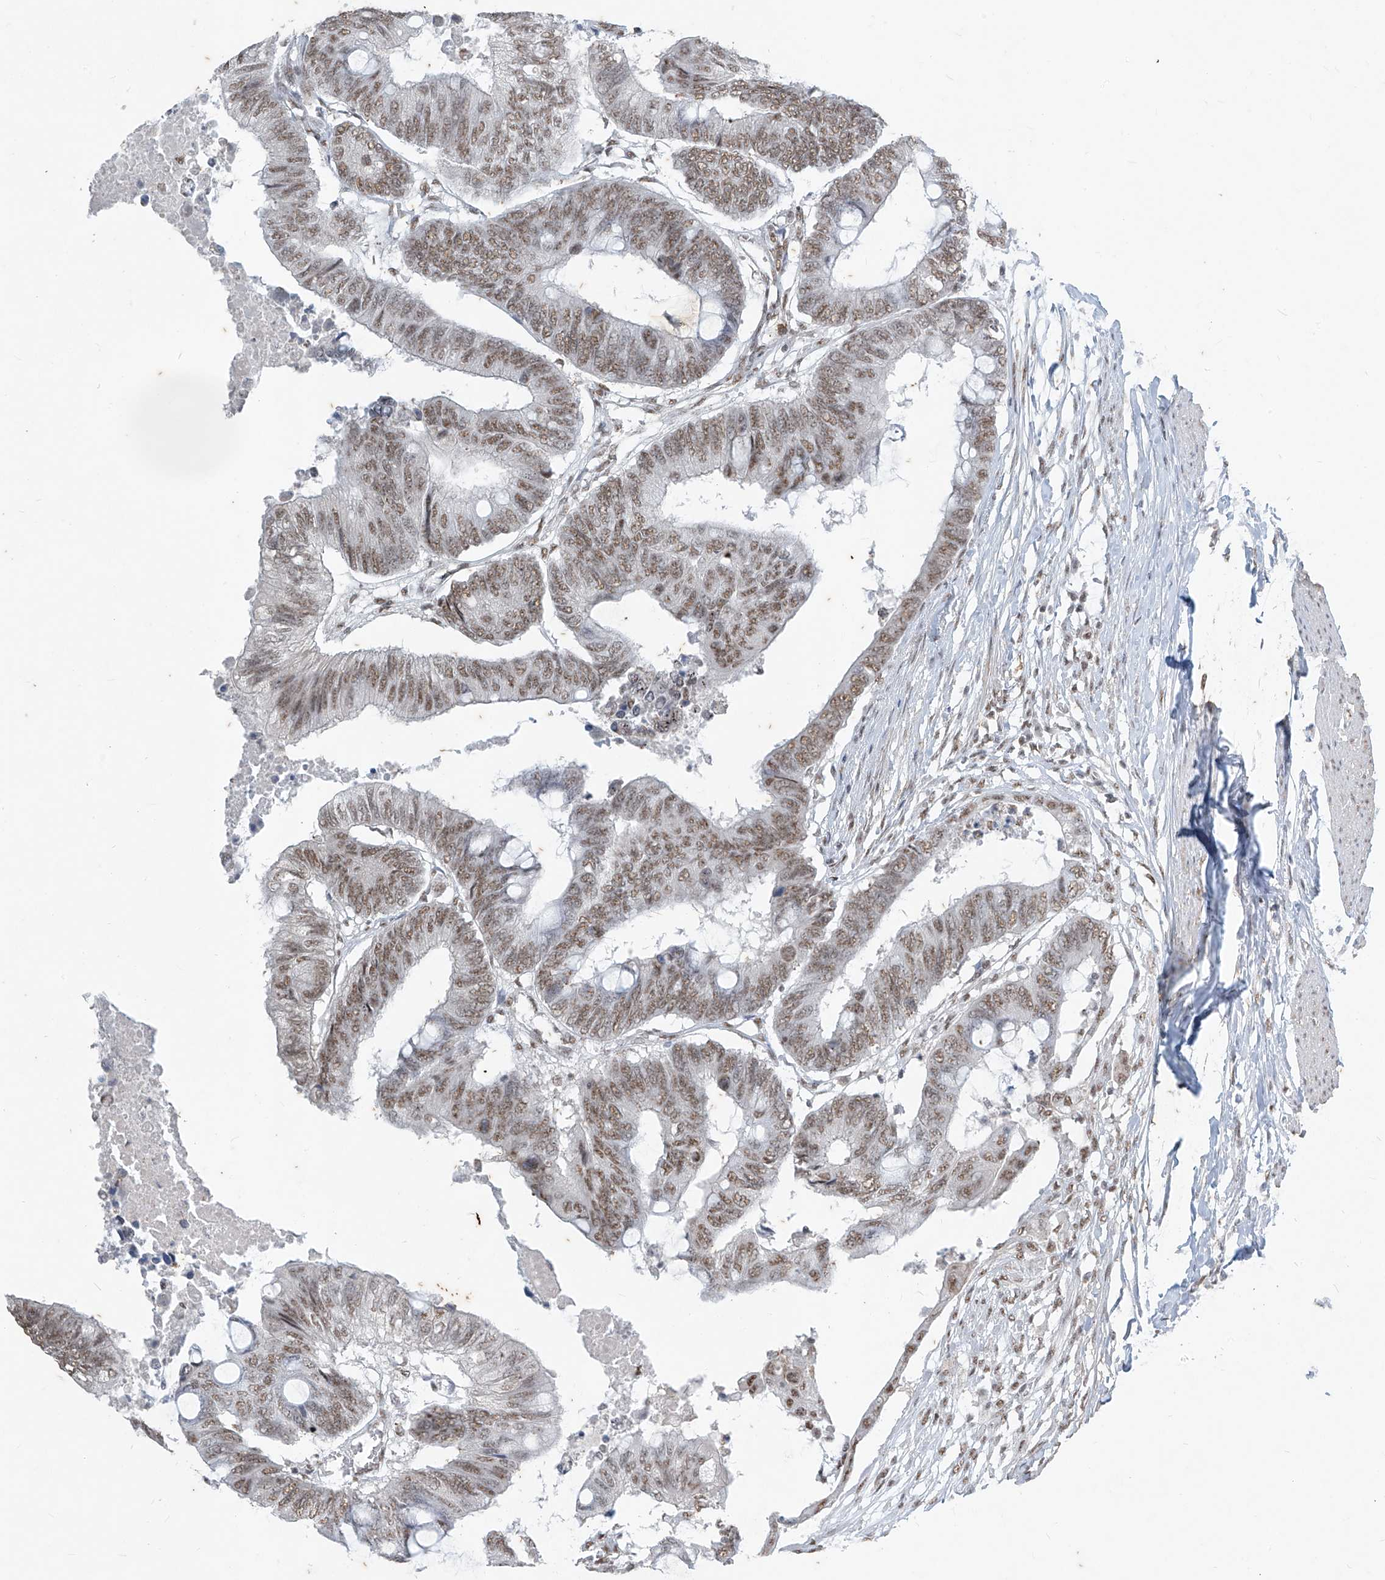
{"staining": {"intensity": "moderate", "quantity": ">75%", "location": "nuclear"}, "tissue": "colorectal cancer", "cell_type": "Tumor cells", "image_type": "cancer", "snomed": [{"axis": "morphology", "description": "Normal tissue, NOS"}, {"axis": "morphology", "description": "Adenocarcinoma, NOS"}, {"axis": "topography", "description": "Rectum"}, {"axis": "topography", "description": "Peripheral nerve tissue"}], "caption": "A brown stain highlights moderate nuclear positivity of a protein in human adenocarcinoma (colorectal) tumor cells.", "gene": "TFEC", "patient": {"sex": "male", "age": 92}}